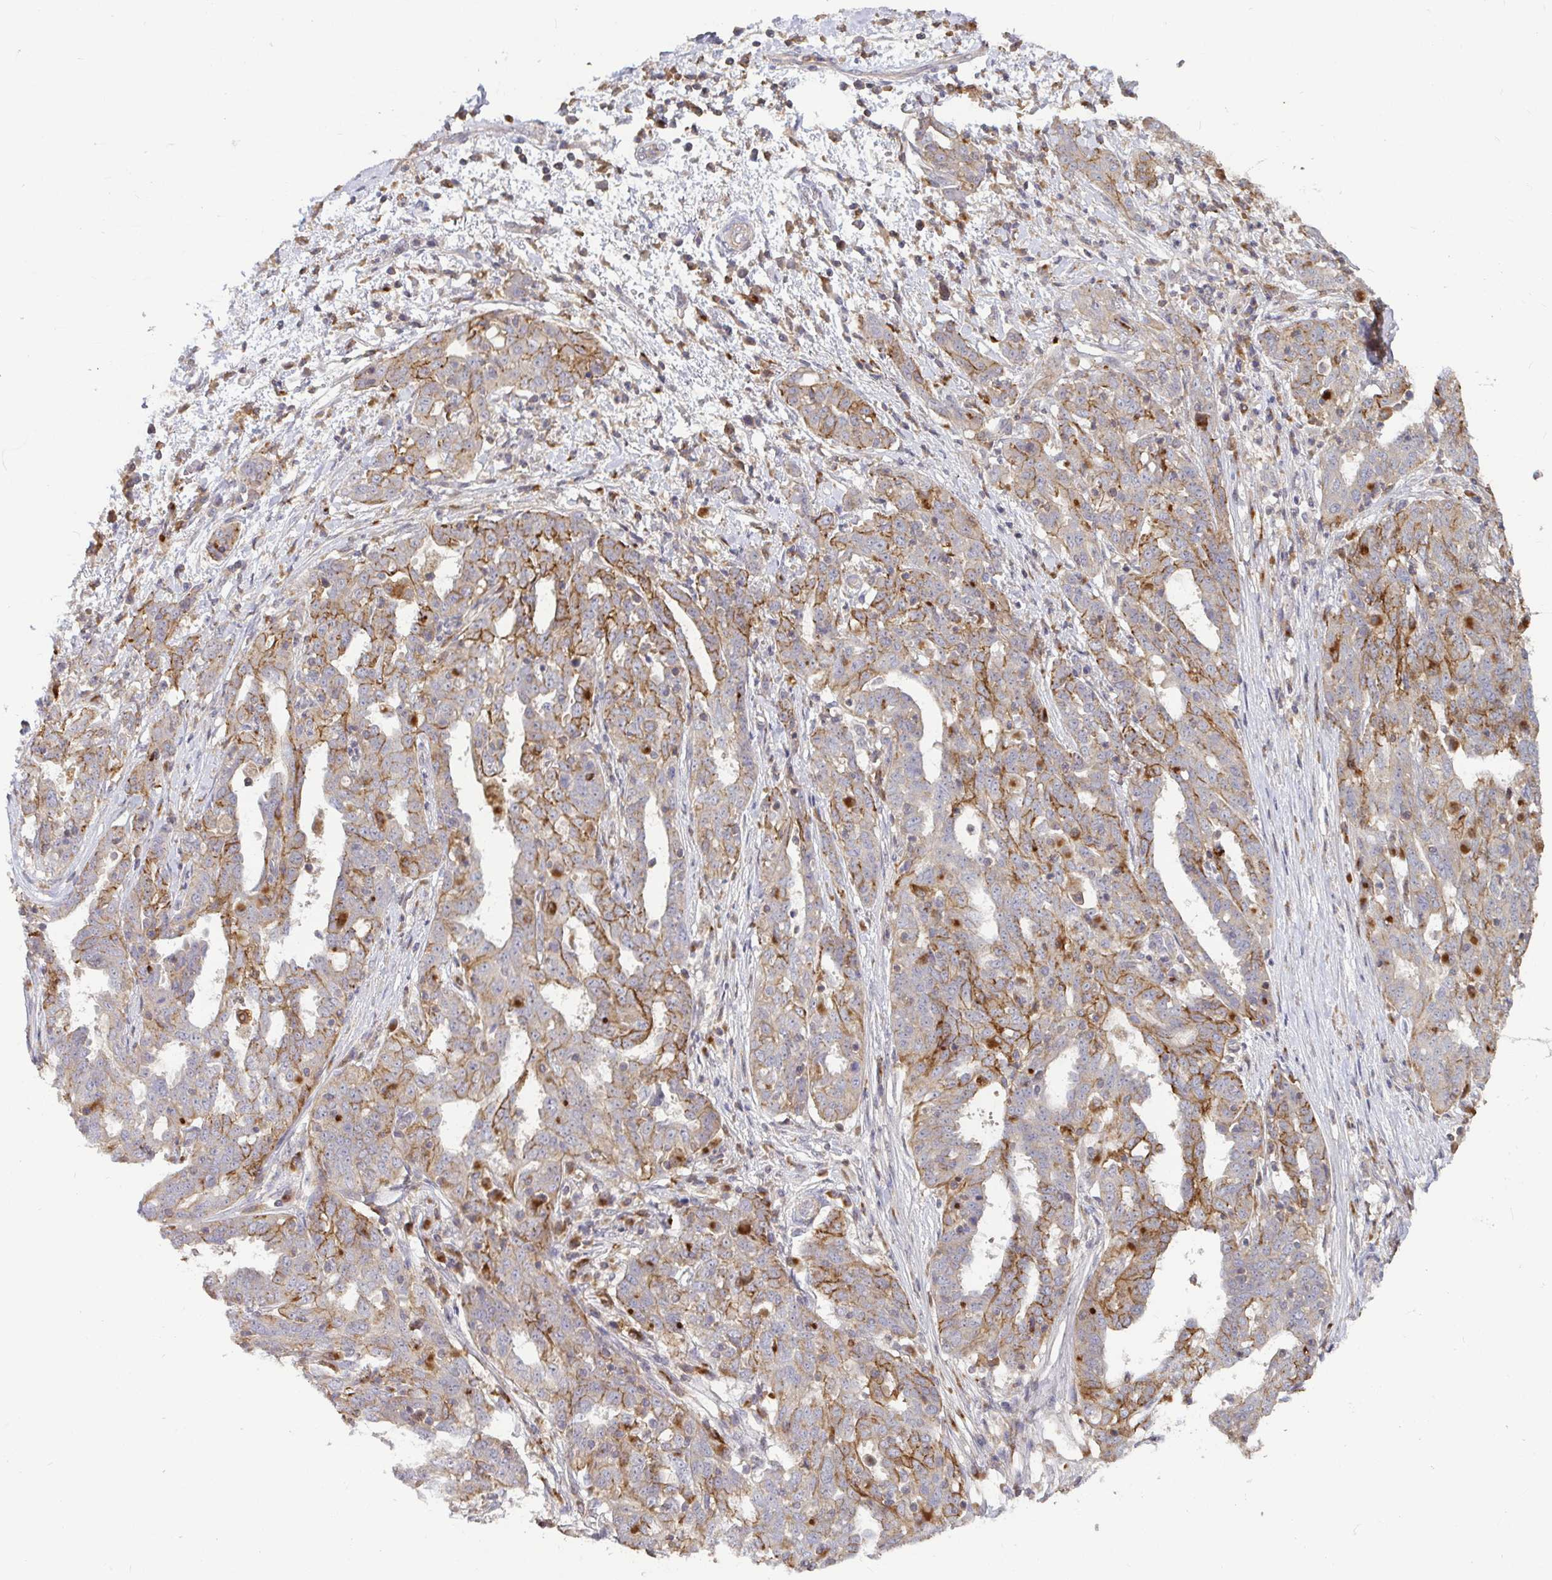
{"staining": {"intensity": "moderate", "quantity": "<25%", "location": "cytoplasmic/membranous"}, "tissue": "ovarian cancer", "cell_type": "Tumor cells", "image_type": "cancer", "snomed": [{"axis": "morphology", "description": "Cystadenocarcinoma, serous, NOS"}, {"axis": "topography", "description": "Ovary"}], "caption": "A brown stain labels moderate cytoplasmic/membranous positivity of a protein in human ovarian cancer tumor cells.", "gene": "CDH18", "patient": {"sex": "female", "age": 67}}